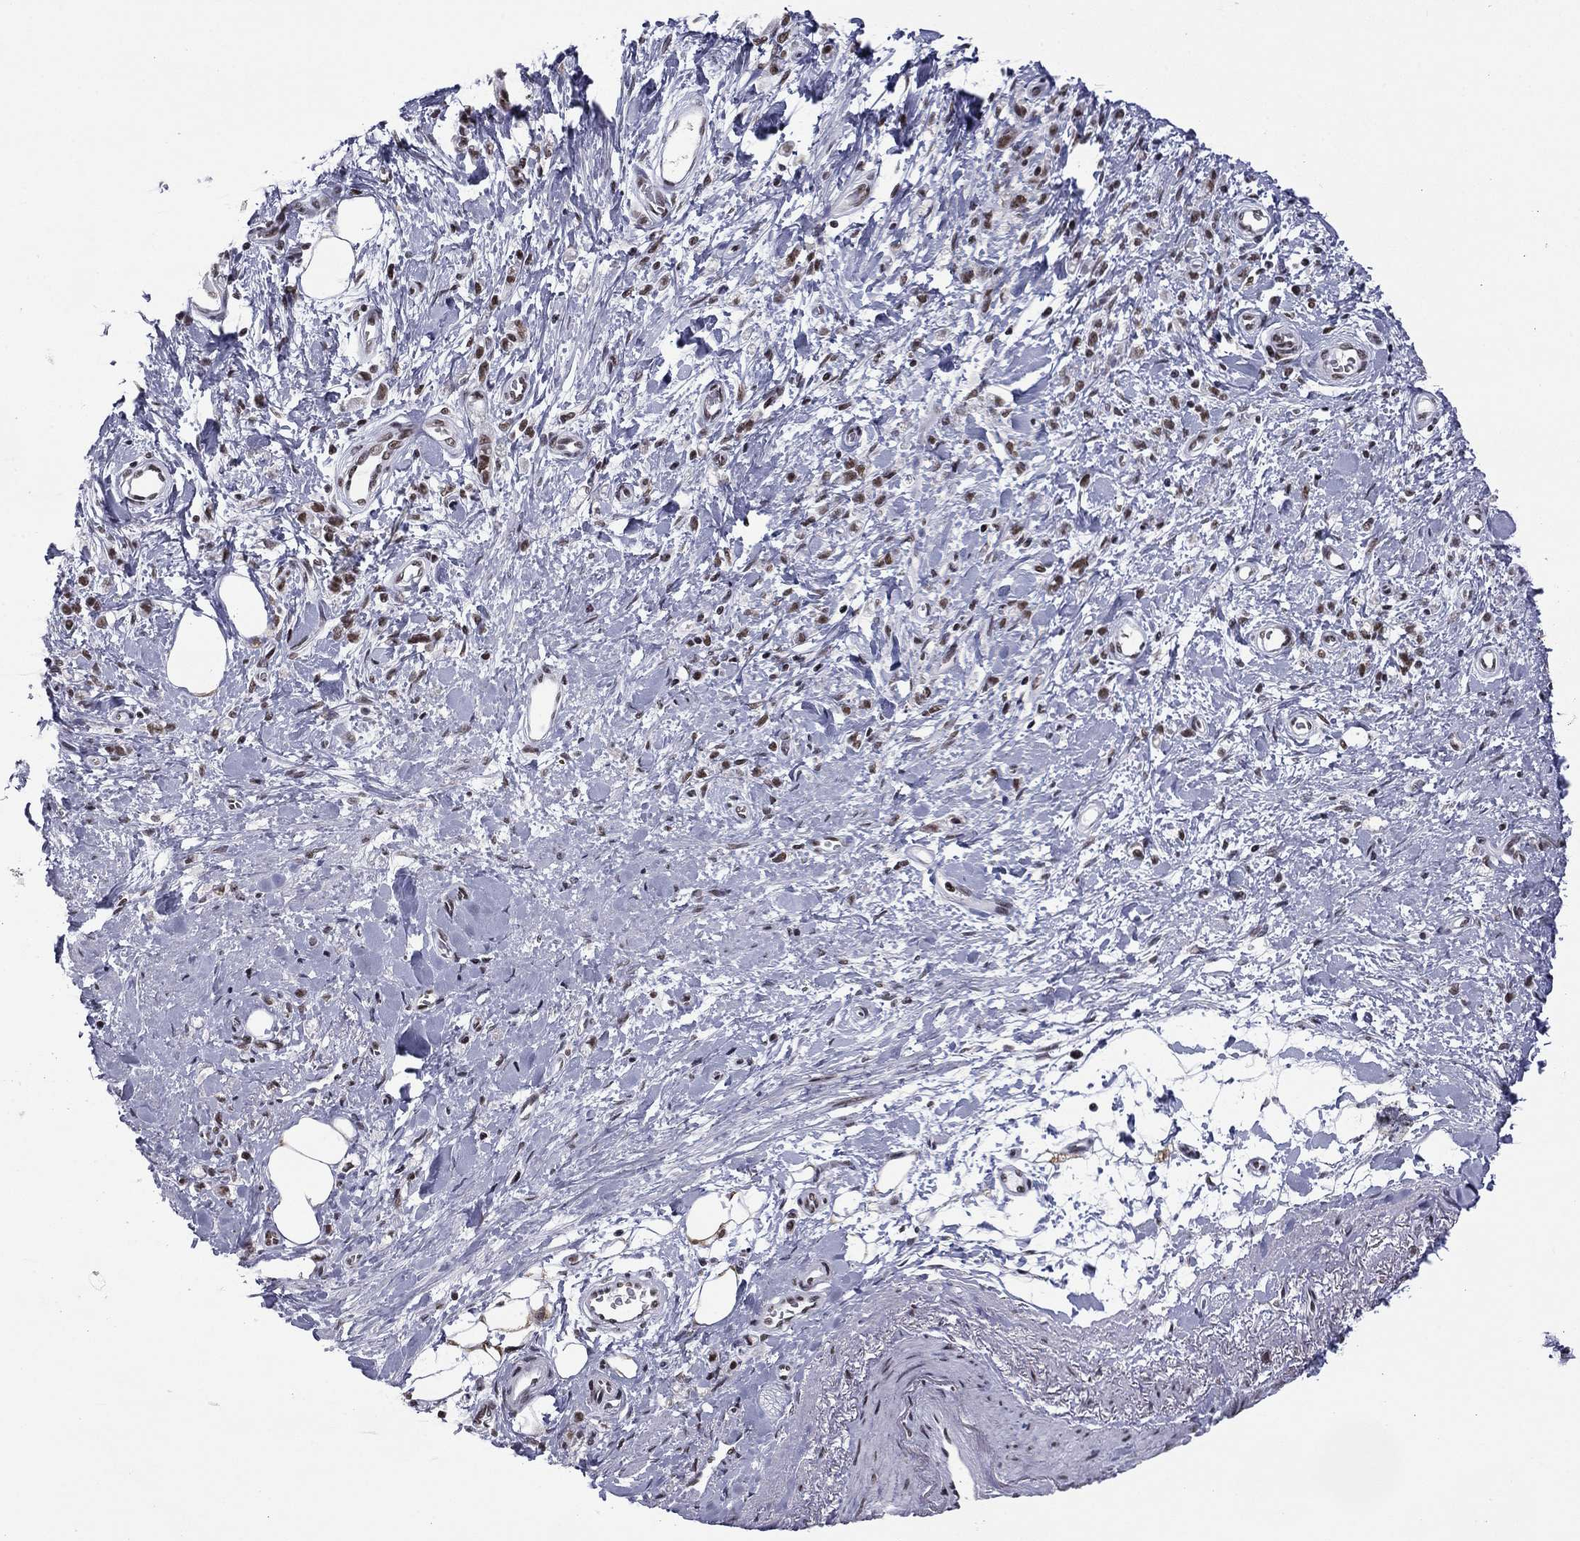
{"staining": {"intensity": "moderate", "quantity": ">75%", "location": "nuclear"}, "tissue": "stomach cancer", "cell_type": "Tumor cells", "image_type": "cancer", "snomed": [{"axis": "morphology", "description": "Adenocarcinoma, NOS"}, {"axis": "topography", "description": "Stomach"}], "caption": "Stomach cancer stained for a protein (brown) reveals moderate nuclear positive expression in about >75% of tumor cells.", "gene": "ETV5", "patient": {"sex": "male", "age": 77}}